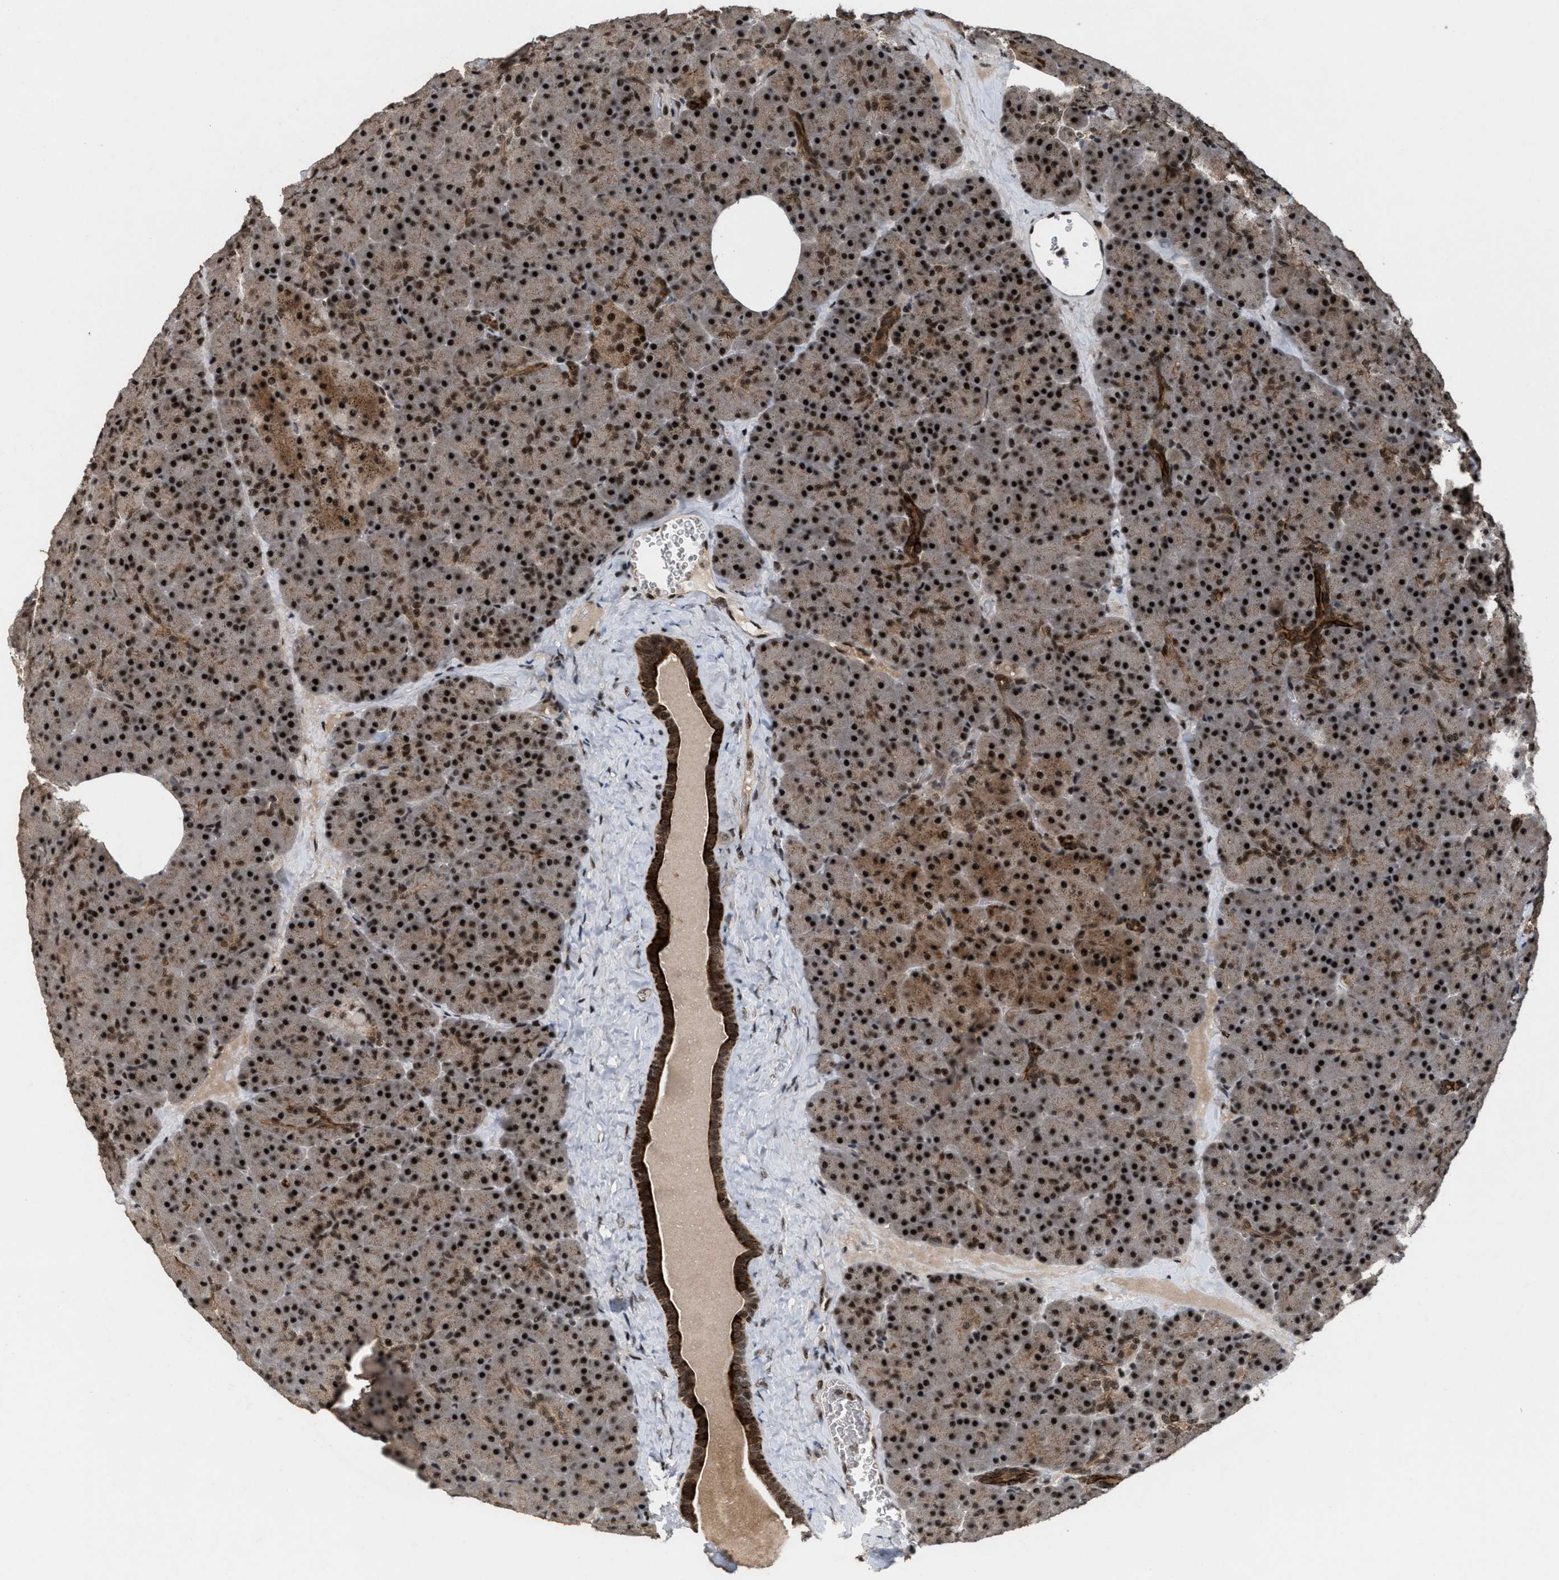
{"staining": {"intensity": "strong", "quantity": ">75%", "location": "cytoplasmic/membranous,nuclear"}, "tissue": "pancreas", "cell_type": "Exocrine glandular cells", "image_type": "normal", "snomed": [{"axis": "morphology", "description": "Normal tissue, NOS"}, {"axis": "morphology", "description": "Carcinoid, malignant, NOS"}, {"axis": "topography", "description": "Pancreas"}], "caption": "Protein analysis of unremarkable pancreas displays strong cytoplasmic/membranous,nuclear positivity in about >75% of exocrine glandular cells. The staining was performed using DAB to visualize the protein expression in brown, while the nuclei were stained in blue with hematoxylin (Magnification: 20x).", "gene": "PRPF4", "patient": {"sex": "female", "age": 35}}